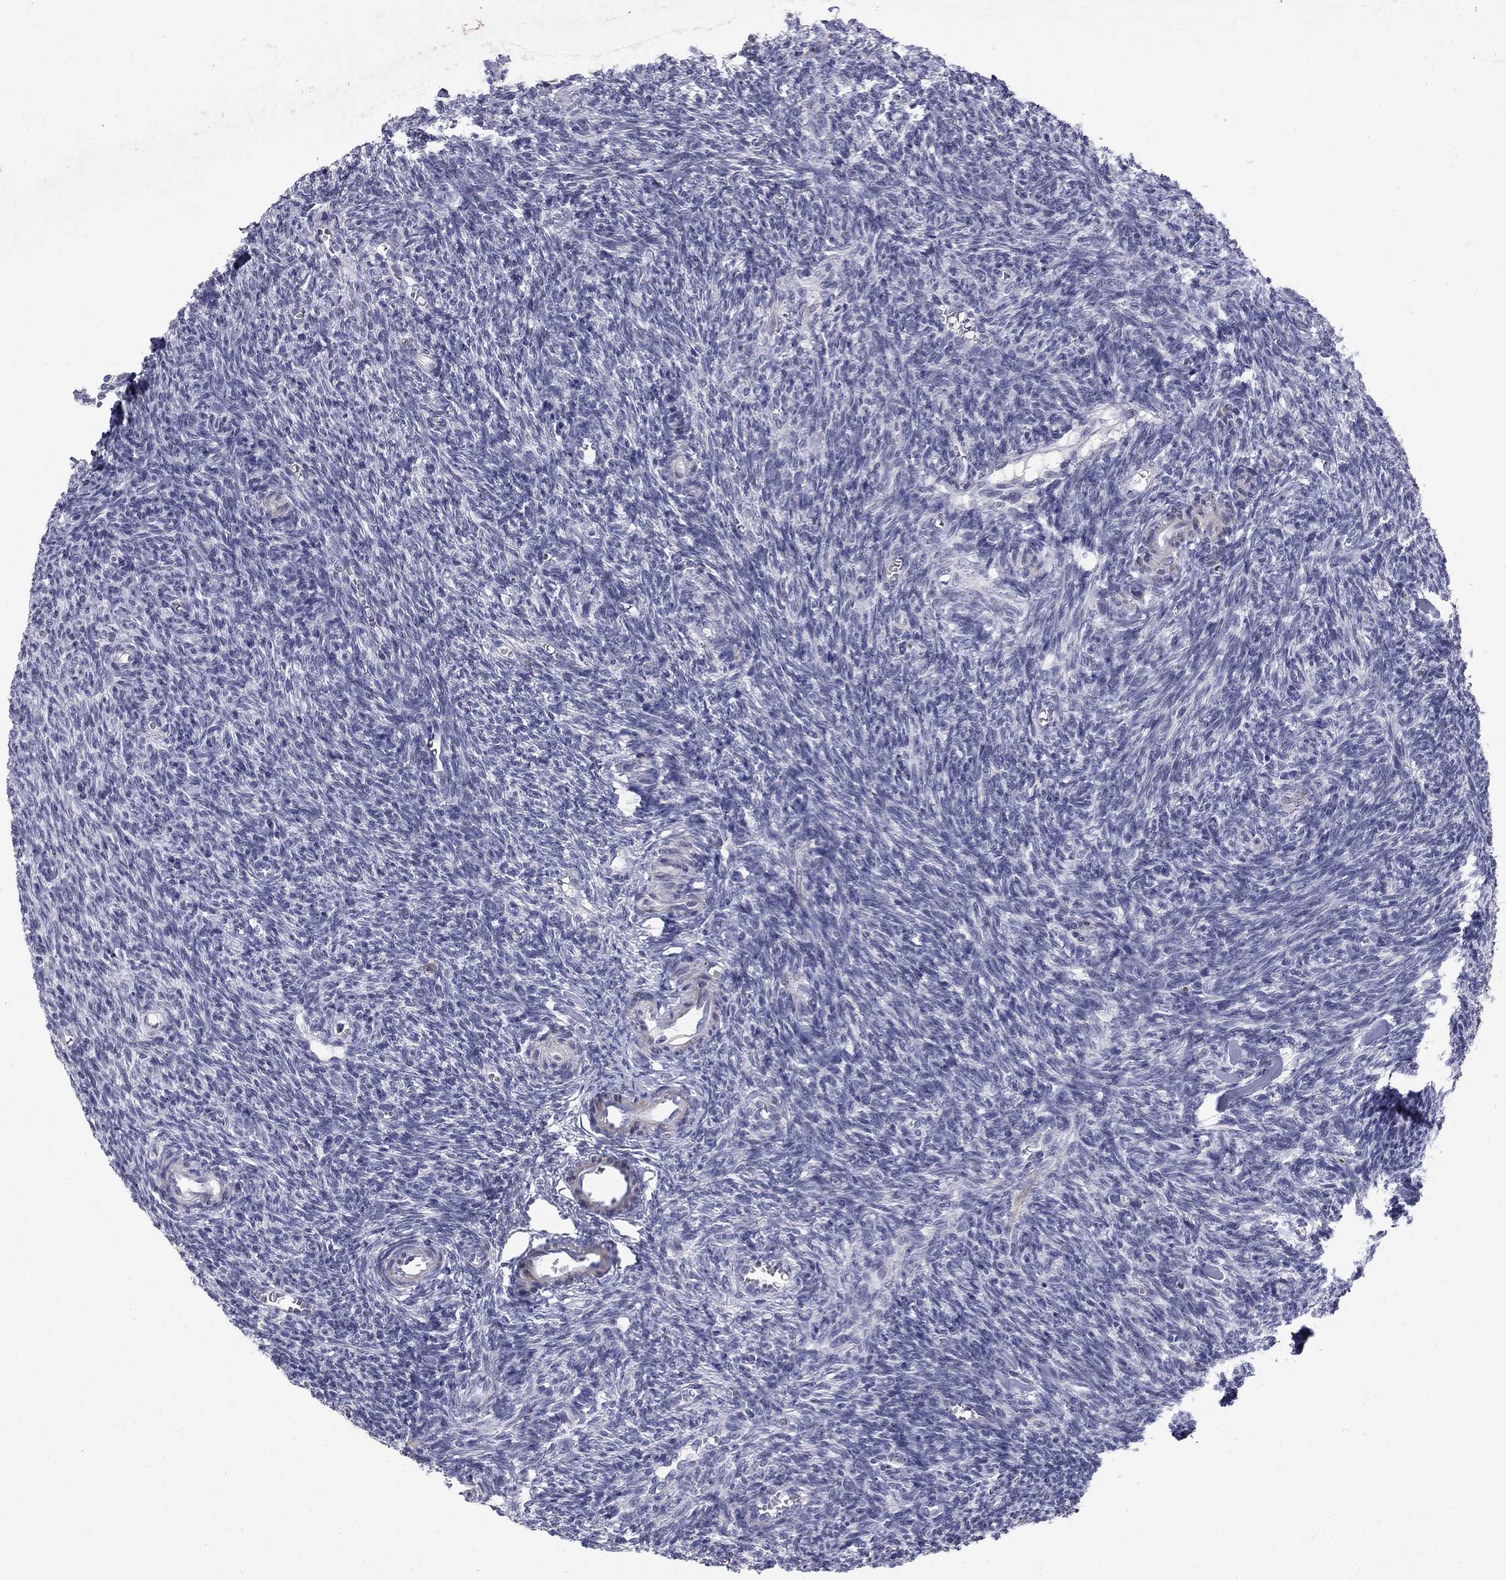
{"staining": {"intensity": "negative", "quantity": "none", "location": "none"}, "tissue": "ovary", "cell_type": "Follicle cells", "image_type": "normal", "snomed": [{"axis": "morphology", "description": "Normal tissue, NOS"}, {"axis": "topography", "description": "Ovary"}], "caption": "High magnification brightfield microscopy of unremarkable ovary stained with DAB (brown) and counterstained with hematoxylin (blue): follicle cells show no significant expression.", "gene": "NTRK2", "patient": {"sex": "female", "age": 27}}